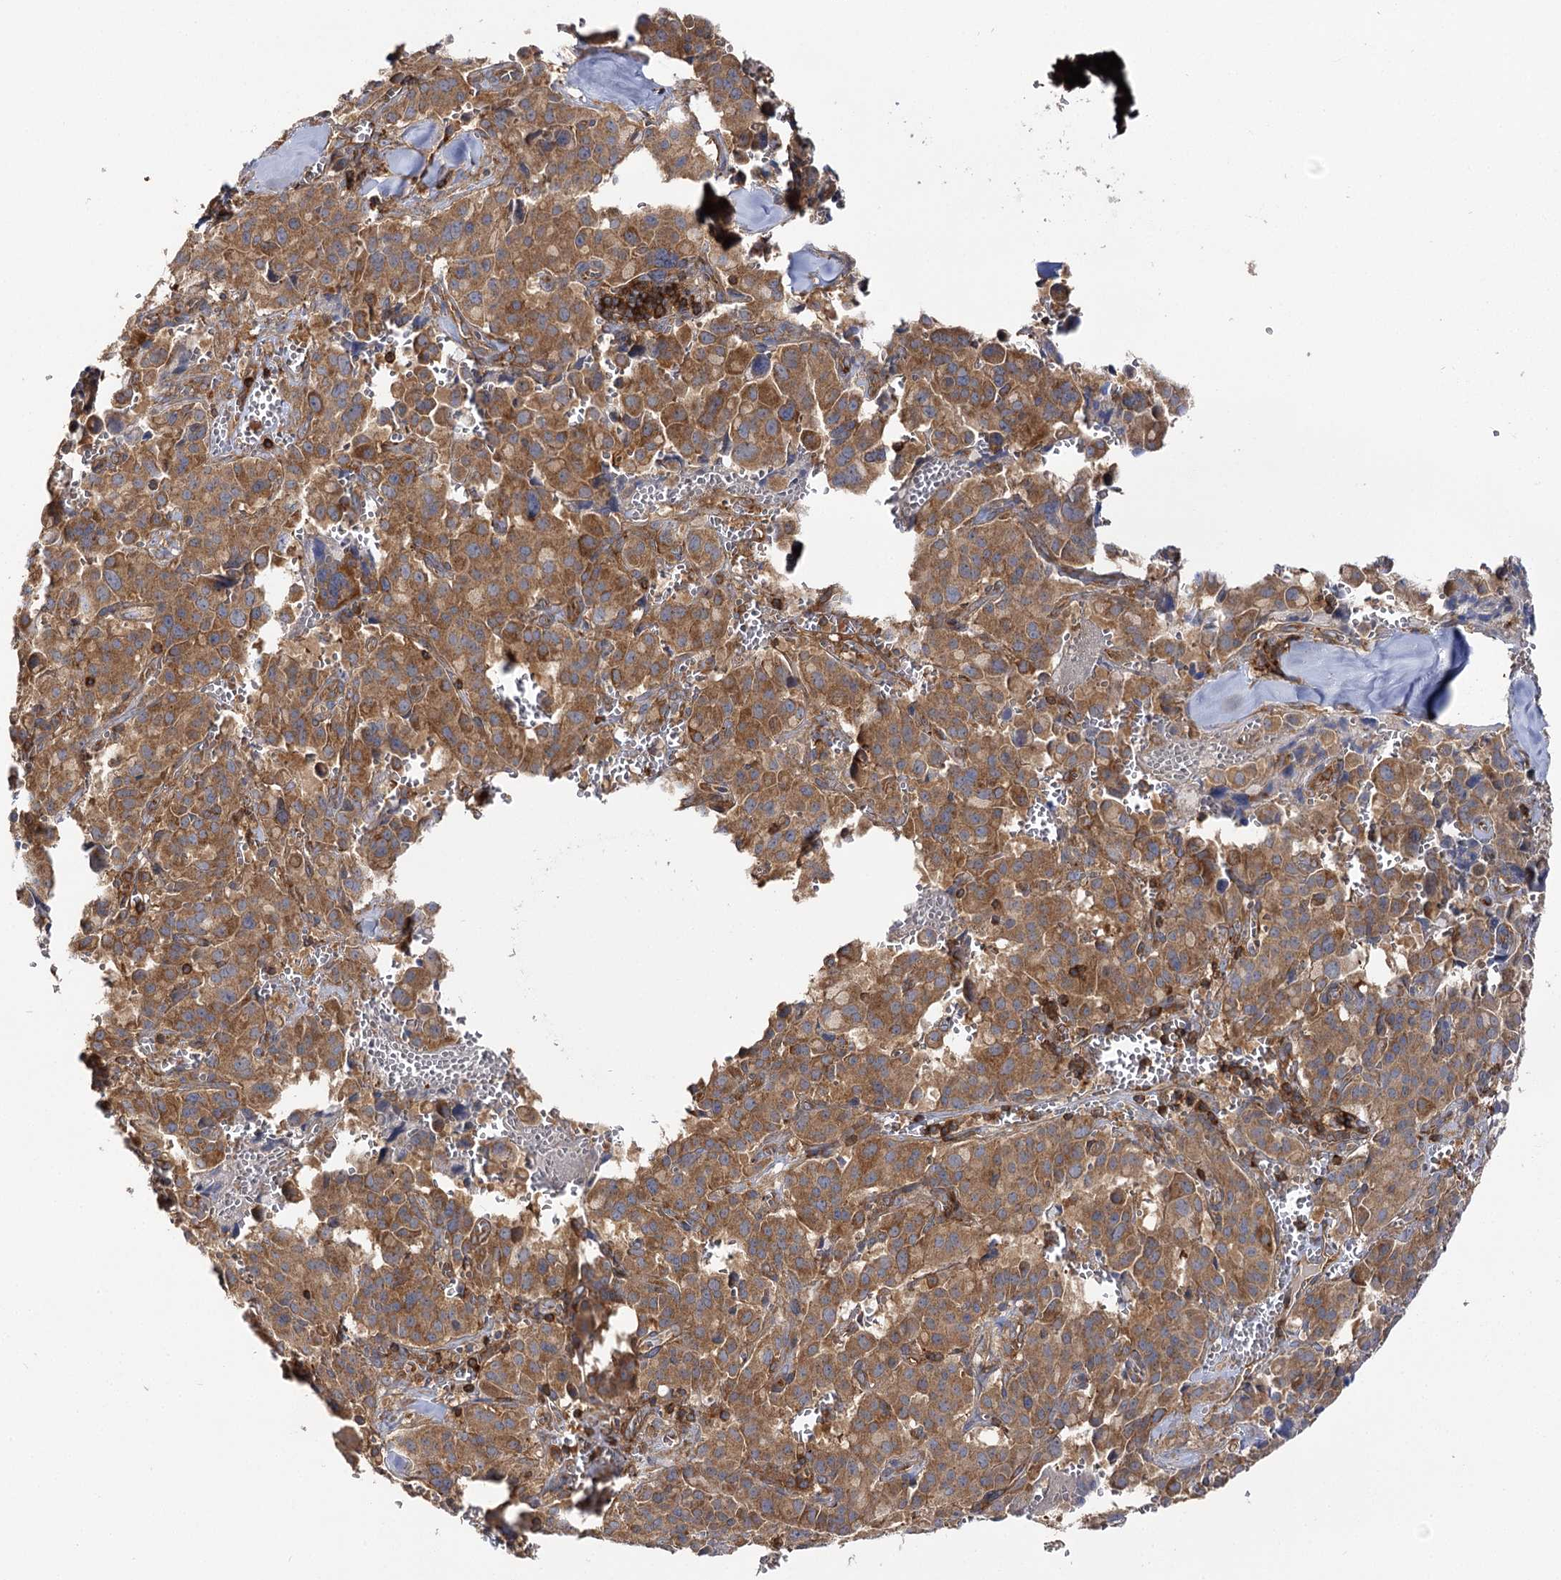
{"staining": {"intensity": "moderate", "quantity": ">75%", "location": "cytoplasmic/membranous"}, "tissue": "pancreatic cancer", "cell_type": "Tumor cells", "image_type": "cancer", "snomed": [{"axis": "morphology", "description": "Adenocarcinoma, NOS"}, {"axis": "topography", "description": "Pancreas"}], "caption": "Tumor cells display moderate cytoplasmic/membranous positivity in approximately >75% of cells in pancreatic cancer. The protein of interest is stained brown, and the nuclei are stained in blue (DAB IHC with brightfield microscopy, high magnification).", "gene": "SEC24B", "patient": {"sex": "male", "age": 65}}